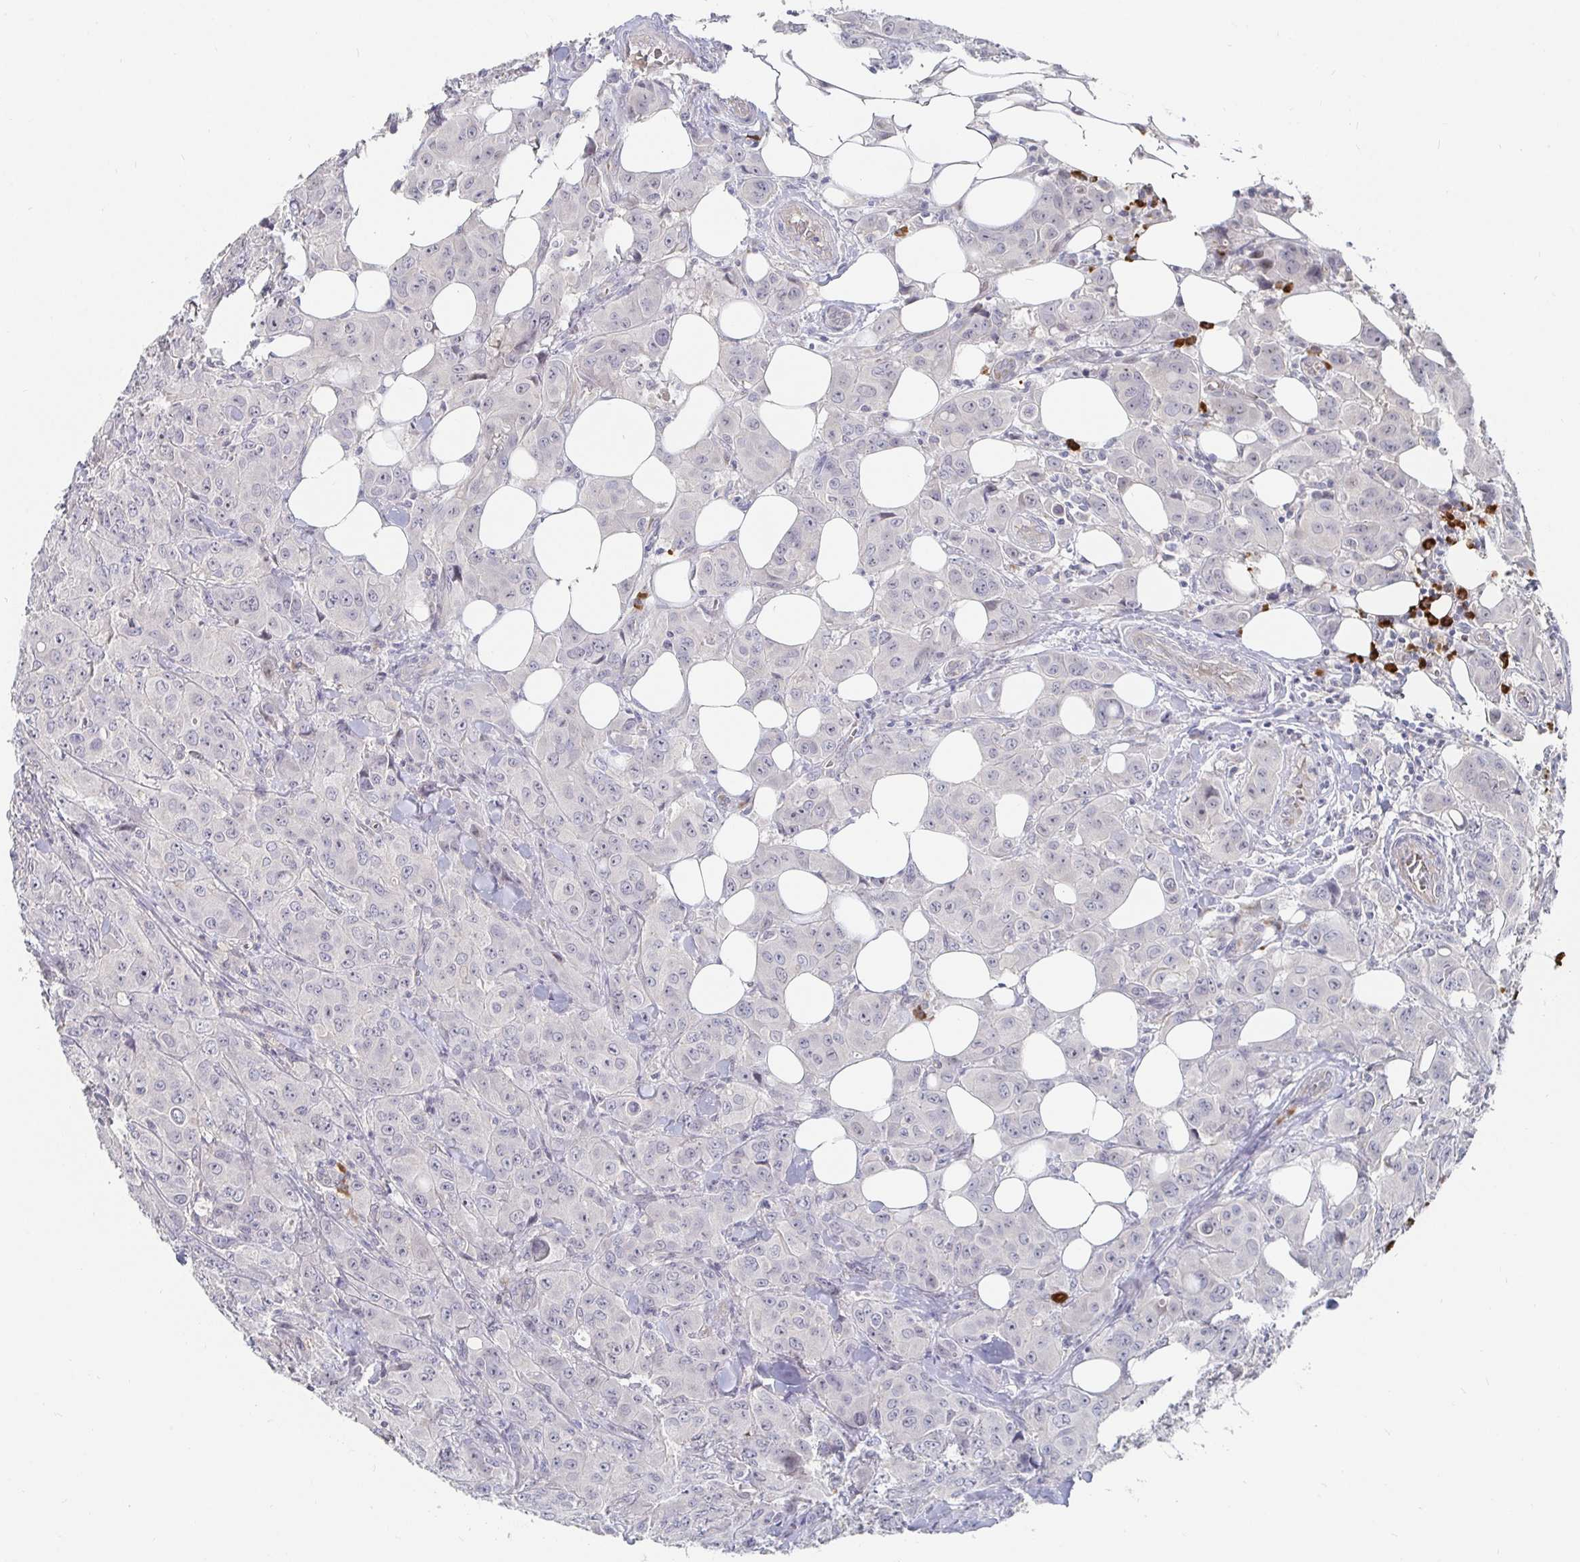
{"staining": {"intensity": "negative", "quantity": "none", "location": "none"}, "tissue": "breast cancer", "cell_type": "Tumor cells", "image_type": "cancer", "snomed": [{"axis": "morphology", "description": "Normal tissue, NOS"}, {"axis": "morphology", "description": "Duct carcinoma"}, {"axis": "topography", "description": "Breast"}], "caption": "Immunohistochemistry of breast cancer (invasive ductal carcinoma) exhibits no staining in tumor cells.", "gene": "MEIS1", "patient": {"sex": "female", "age": 43}}